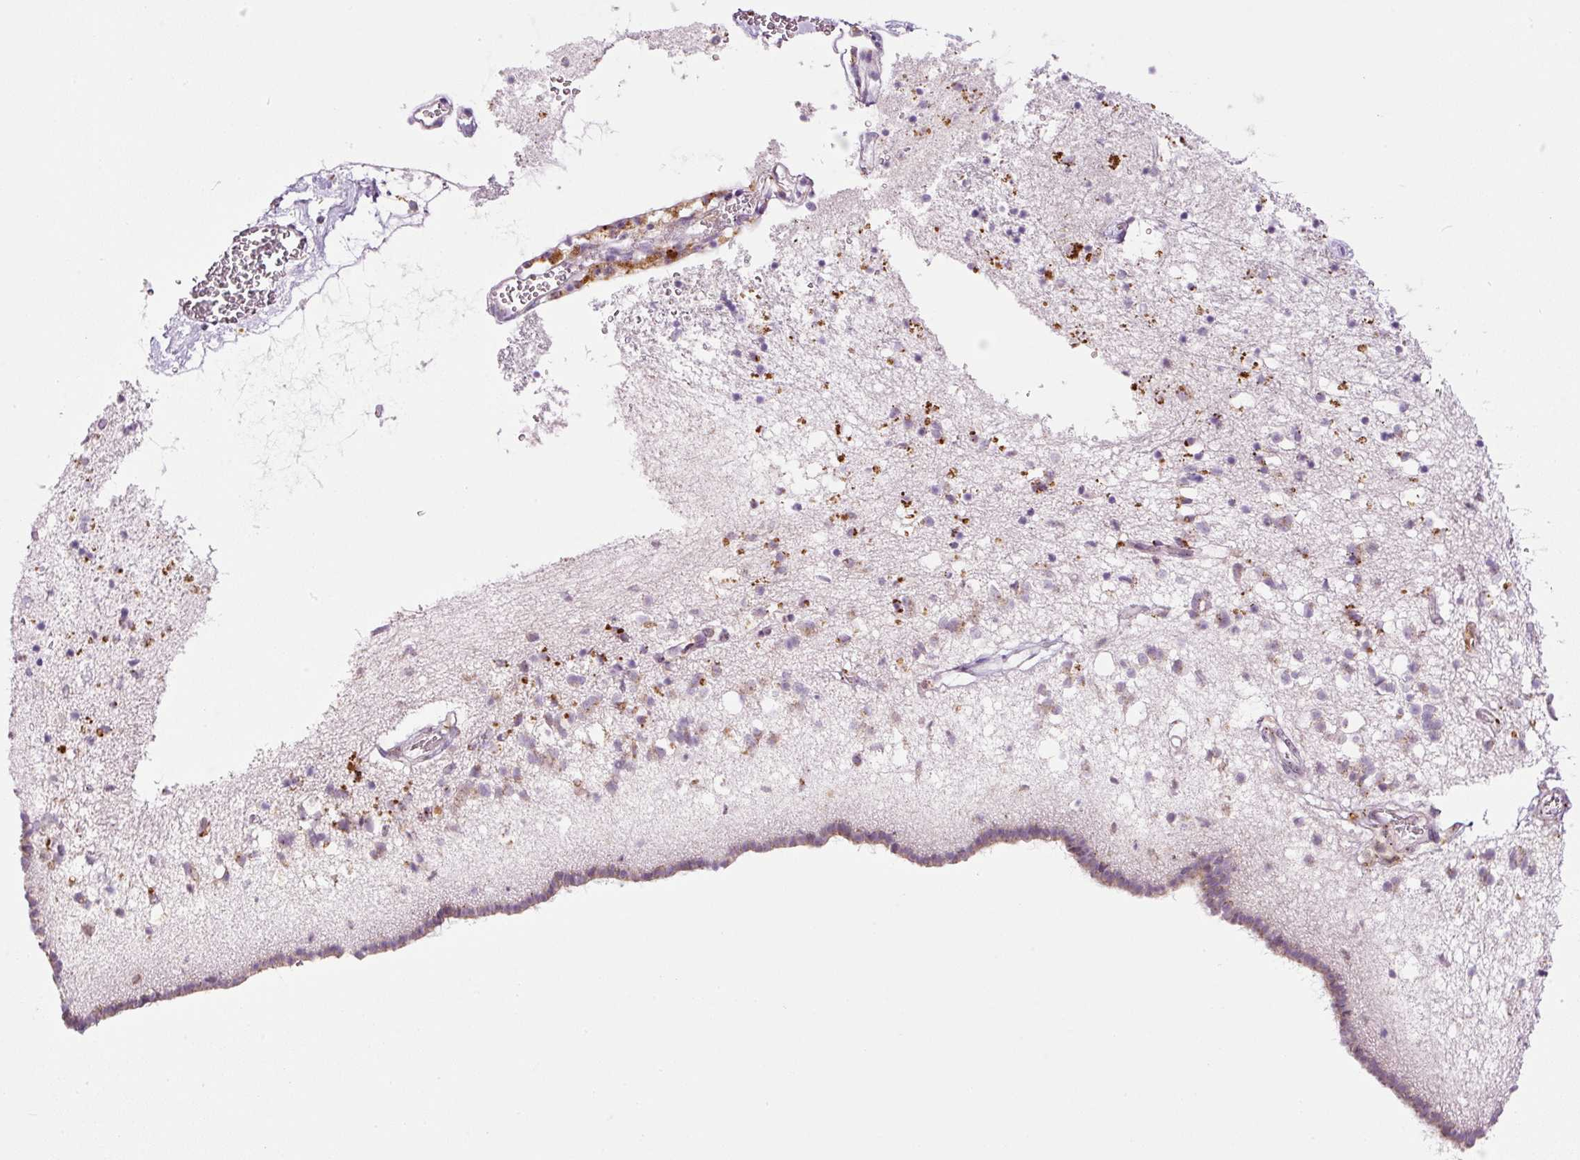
{"staining": {"intensity": "moderate", "quantity": "25%-75%", "location": "cytoplasmic/membranous"}, "tissue": "caudate", "cell_type": "Glial cells", "image_type": "normal", "snomed": [{"axis": "morphology", "description": "Normal tissue, NOS"}, {"axis": "topography", "description": "Lateral ventricle wall"}], "caption": "Immunohistochemistry of unremarkable caudate demonstrates medium levels of moderate cytoplasmic/membranous positivity in approximately 25%-75% of glial cells.", "gene": "ZNF639", "patient": {"sex": "male", "age": 58}}